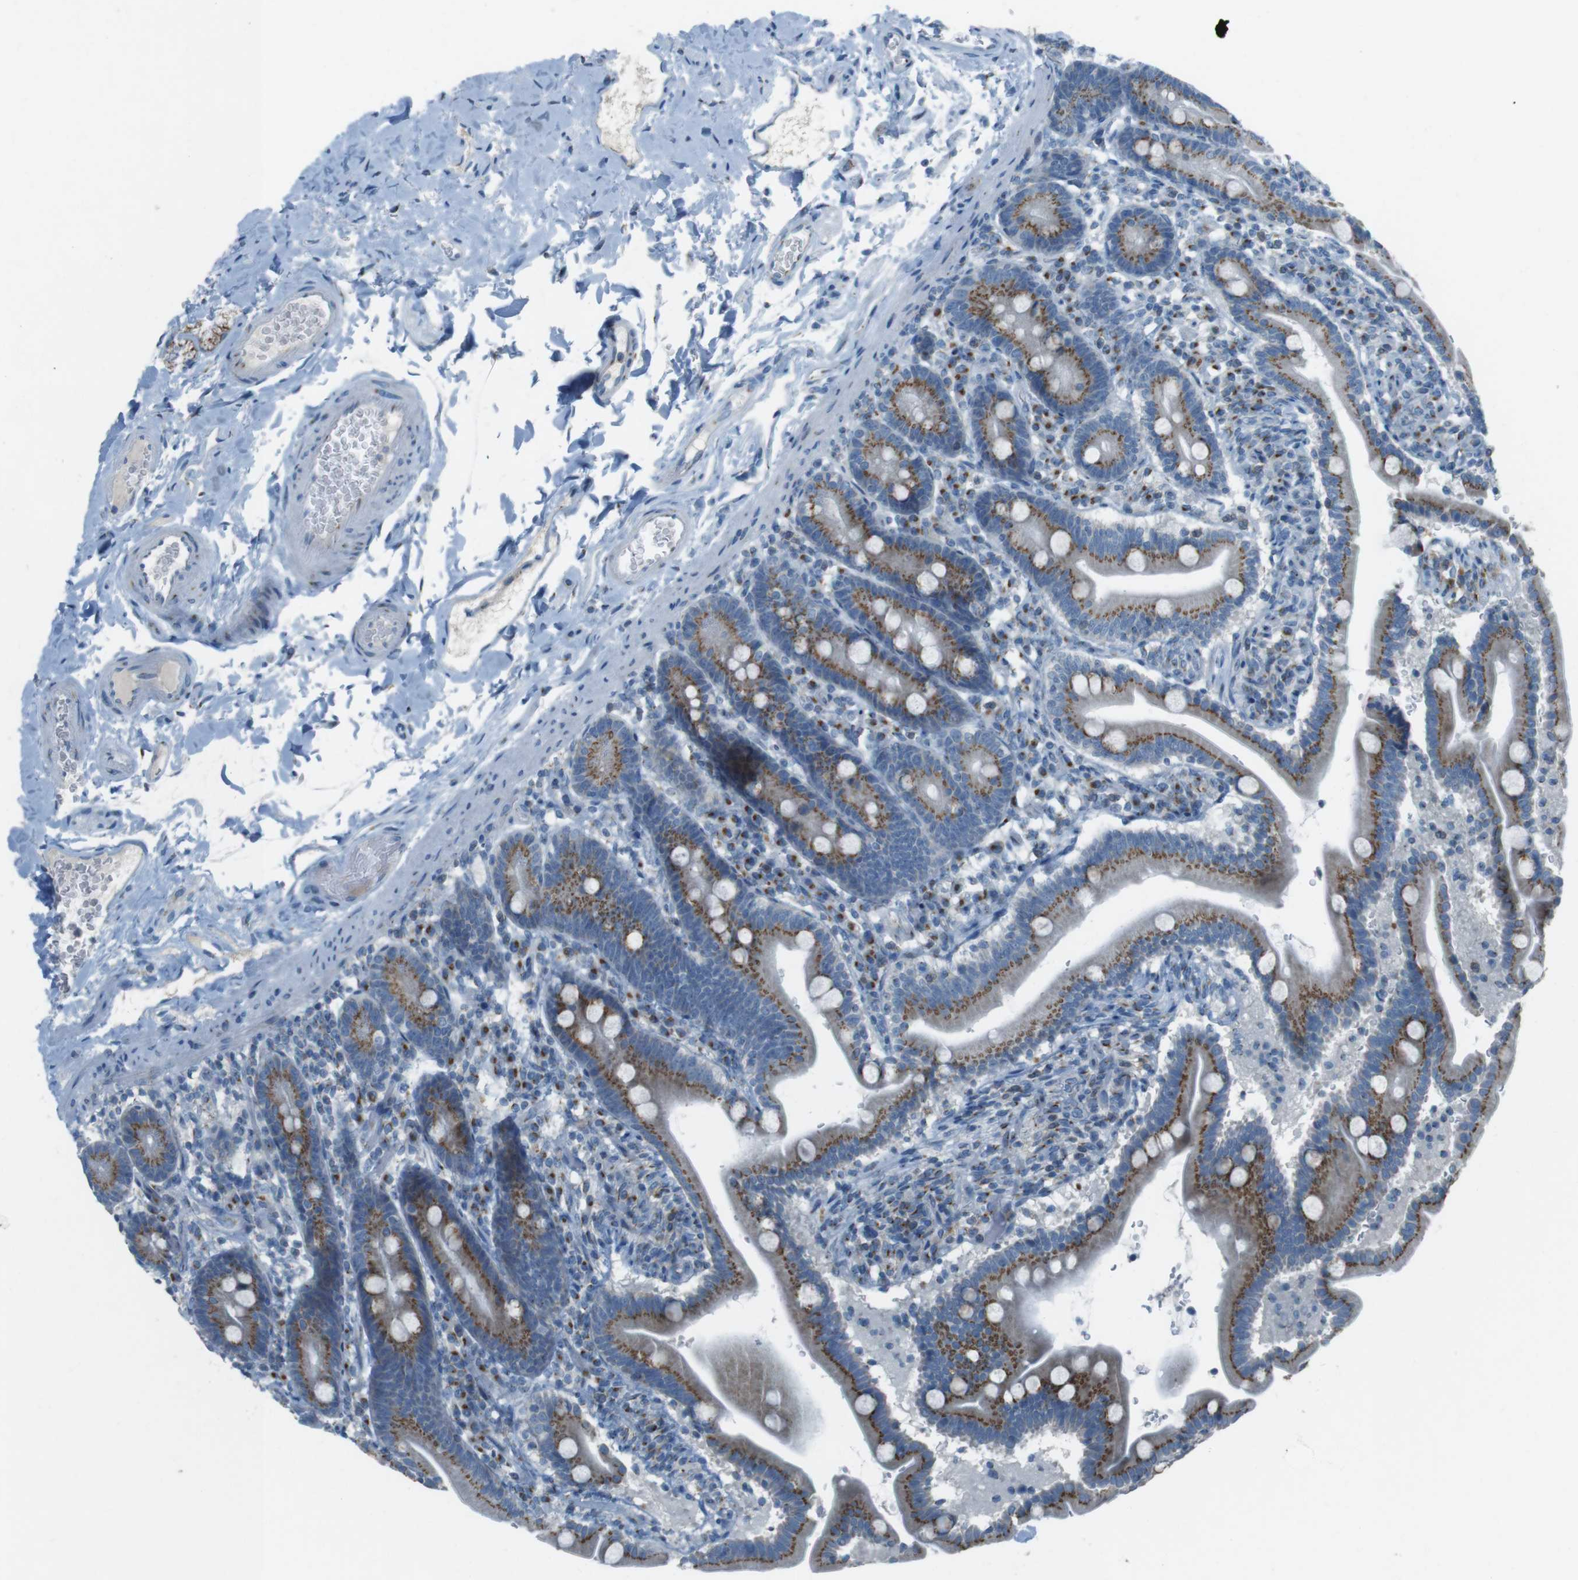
{"staining": {"intensity": "moderate", "quantity": ">75%", "location": "cytoplasmic/membranous"}, "tissue": "duodenum", "cell_type": "Glandular cells", "image_type": "normal", "snomed": [{"axis": "morphology", "description": "Normal tissue, NOS"}, {"axis": "topography", "description": "Duodenum"}], "caption": "The immunohistochemical stain shows moderate cytoplasmic/membranous staining in glandular cells of normal duodenum.", "gene": "TXNDC15", "patient": {"sex": "male", "age": 54}}